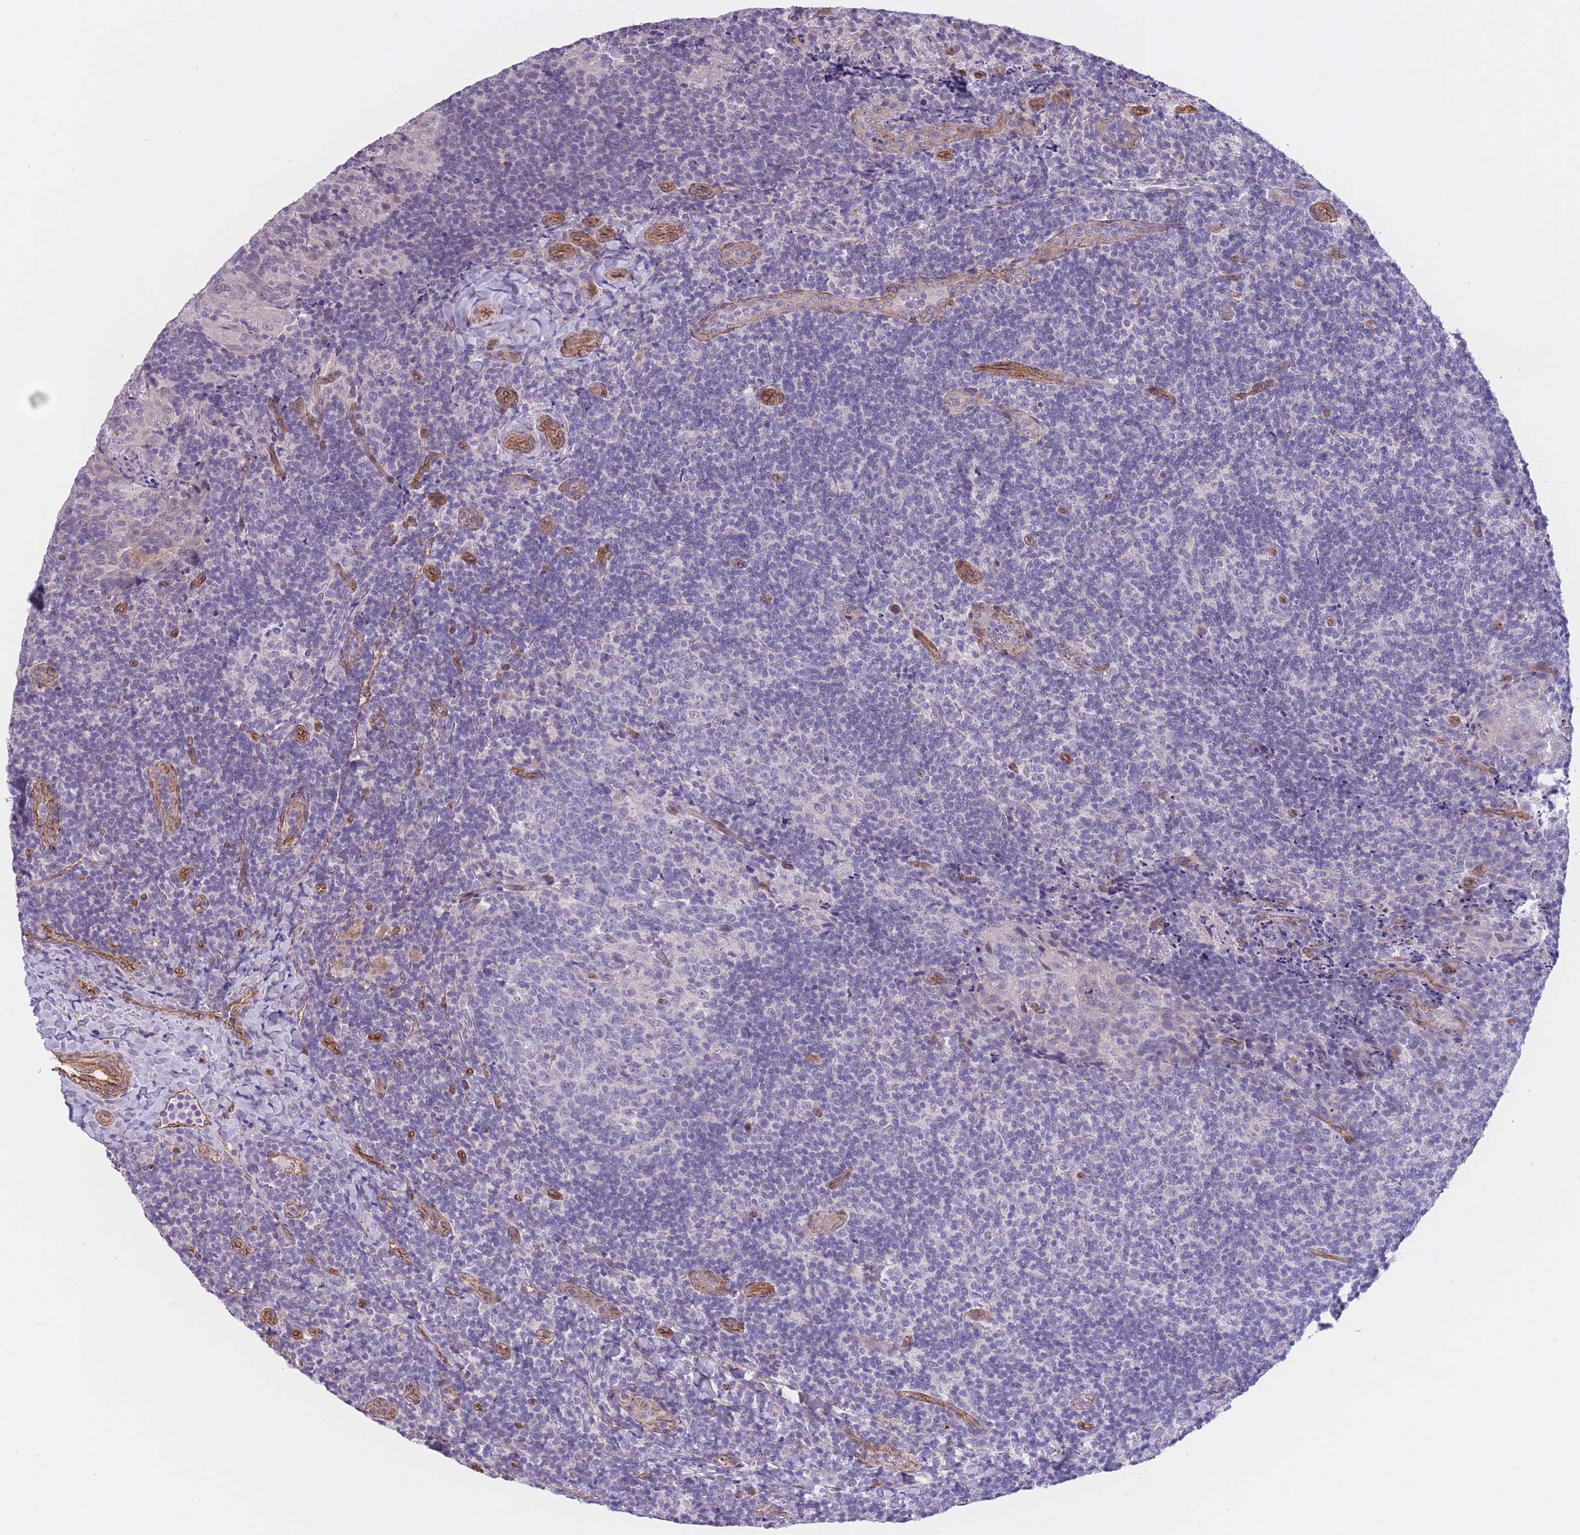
{"staining": {"intensity": "negative", "quantity": "none", "location": "none"}, "tissue": "tonsil", "cell_type": "Germinal center cells", "image_type": "normal", "snomed": [{"axis": "morphology", "description": "Normal tissue, NOS"}, {"axis": "topography", "description": "Tonsil"}], "caption": "The photomicrograph shows no staining of germinal center cells in normal tonsil.", "gene": "QTRT1", "patient": {"sex": "male", "age": 17}}